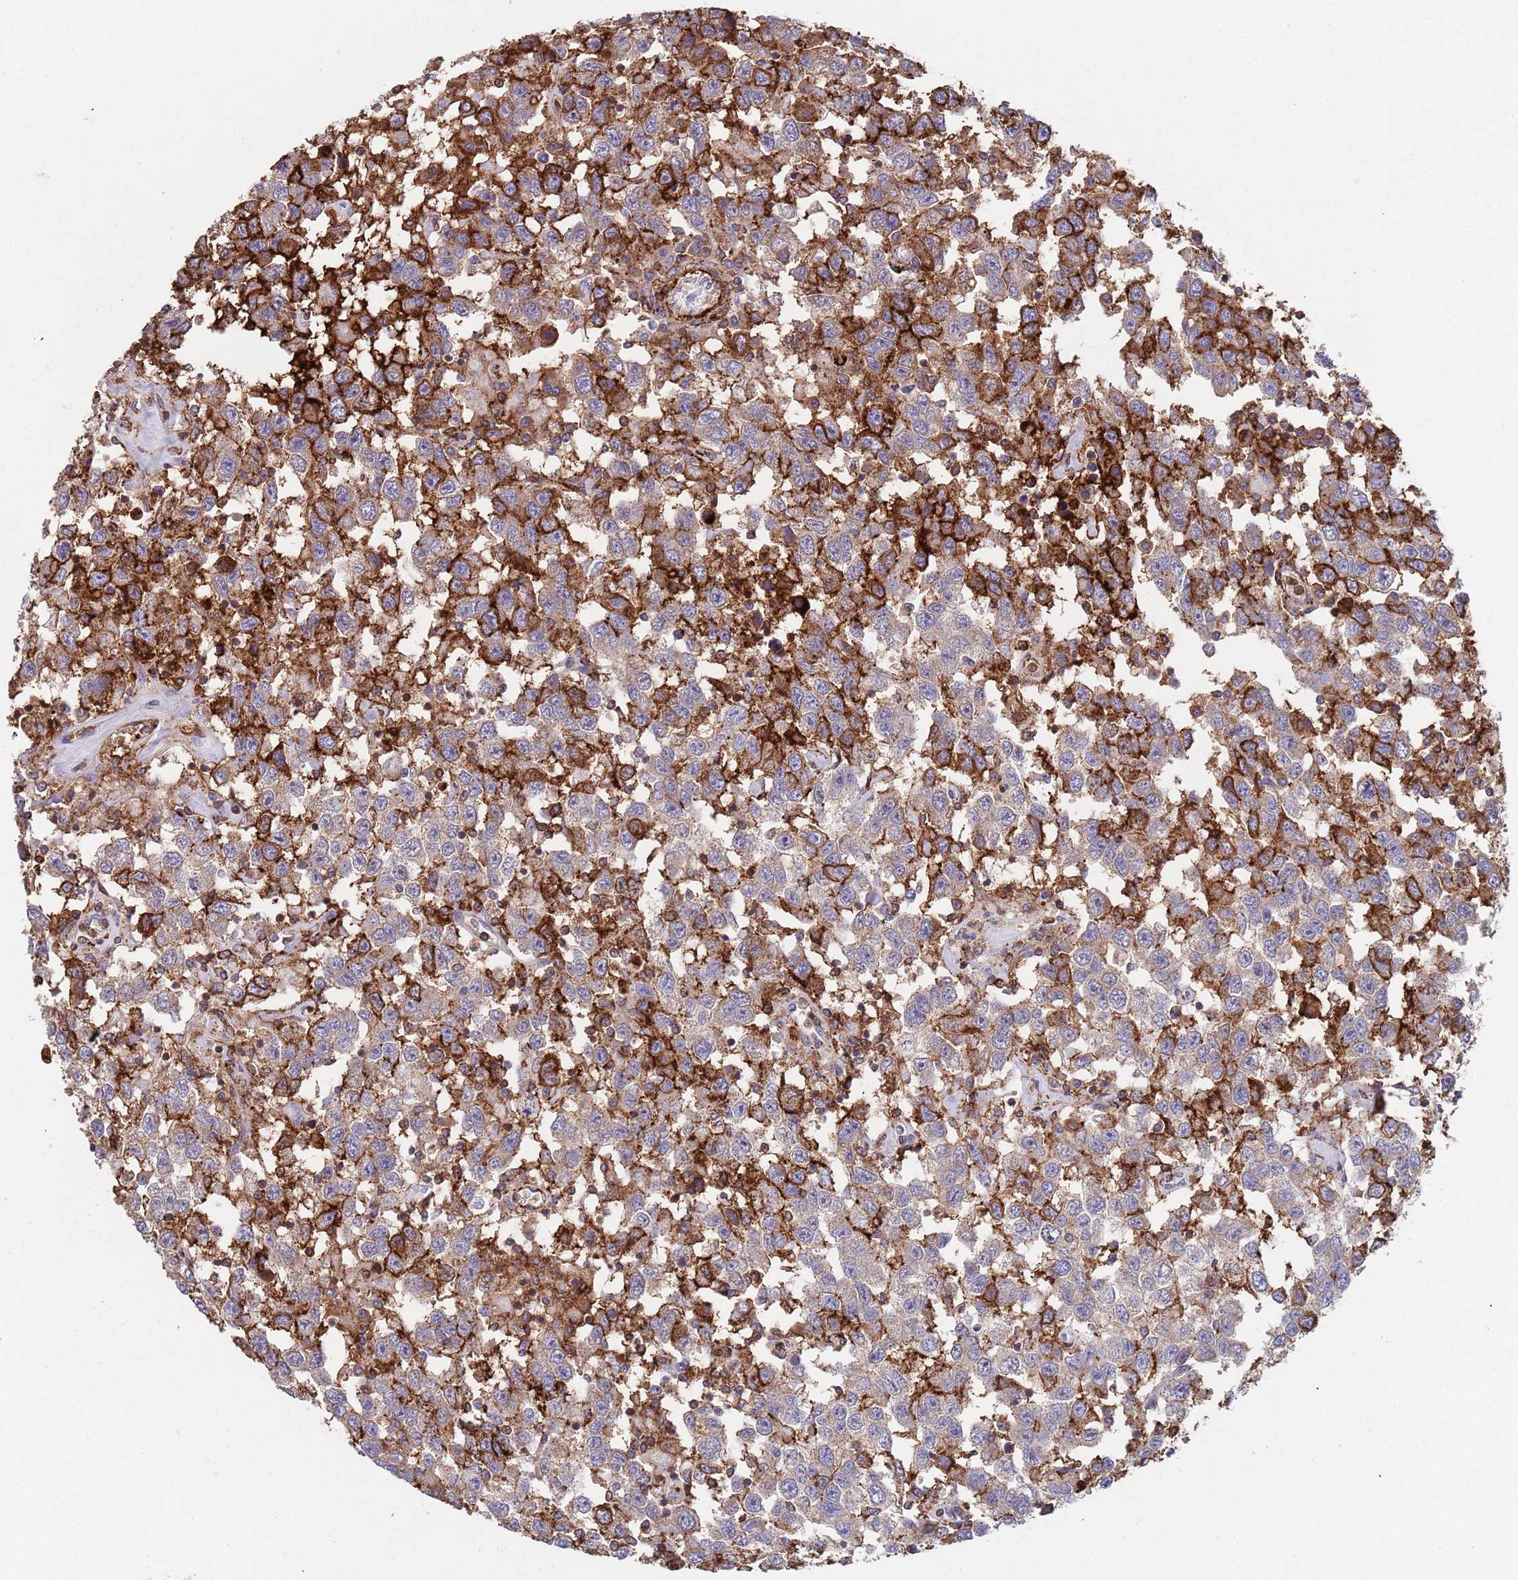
{"staining": {"intensity": "strong", "quantity": "<25%", "location": "cytoplasmic/membranous"}, "tissue": "testis cancer", "cell_type": "Tumor cells", "image_type": "cancer", "snomed": [{"axis": "morphology", "description": "Seminoma, NOS"}, {"axis": "topography", "description": "Testis"}], "caption": "Immunohistochemistry of seminoma (testis) shows medium levels of strong cytoplasmic/membranous expression in about <25% of tumor cells.", "gene": "RNF144A", "patient": {"sex": "male", "age": 41}}